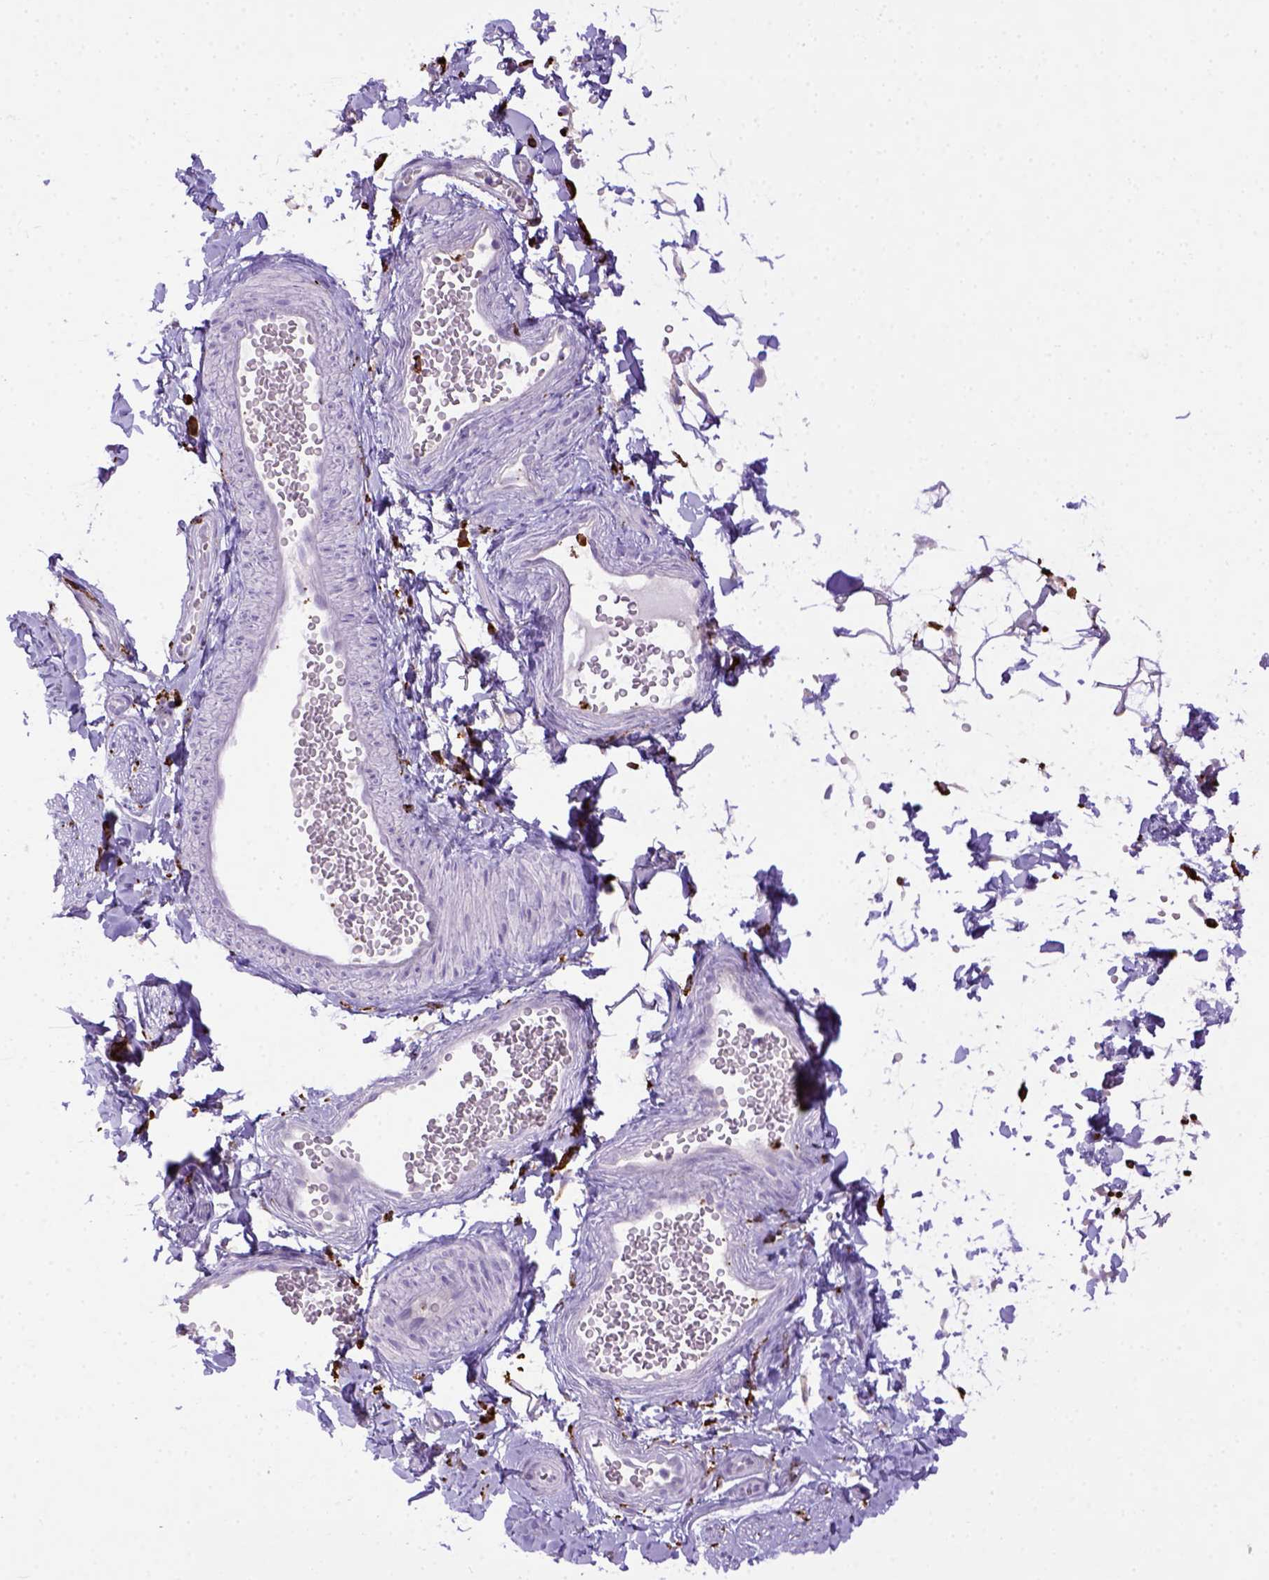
{"staining": {"intensity": "negative", "quantity": "none", "location": "none"}, "tissue": "adipose tissue", "cell_type": "Adipocytes", "image_type": "normal", "snomed": [{"axis": "morphology", "description": "Normal tissue, NOS"}, {"axis": "topography", "description": "Smooth muscle"}, {"axis": "topography", "description": "Peripheral nerve tissue"}], "caption": "Immunohistochemical staining of unremarkable human adipose tissue reveals no significant staining in adipocytes. The staining was performed using DAB (3,3'-diaminobenzidine) to visualize the protein expression in brown, while the nuclei were stained in blue with hematoxylin (Magnification: 20x).", "gene": "CD68", "patient": {"sex": "male", "age": 22}}